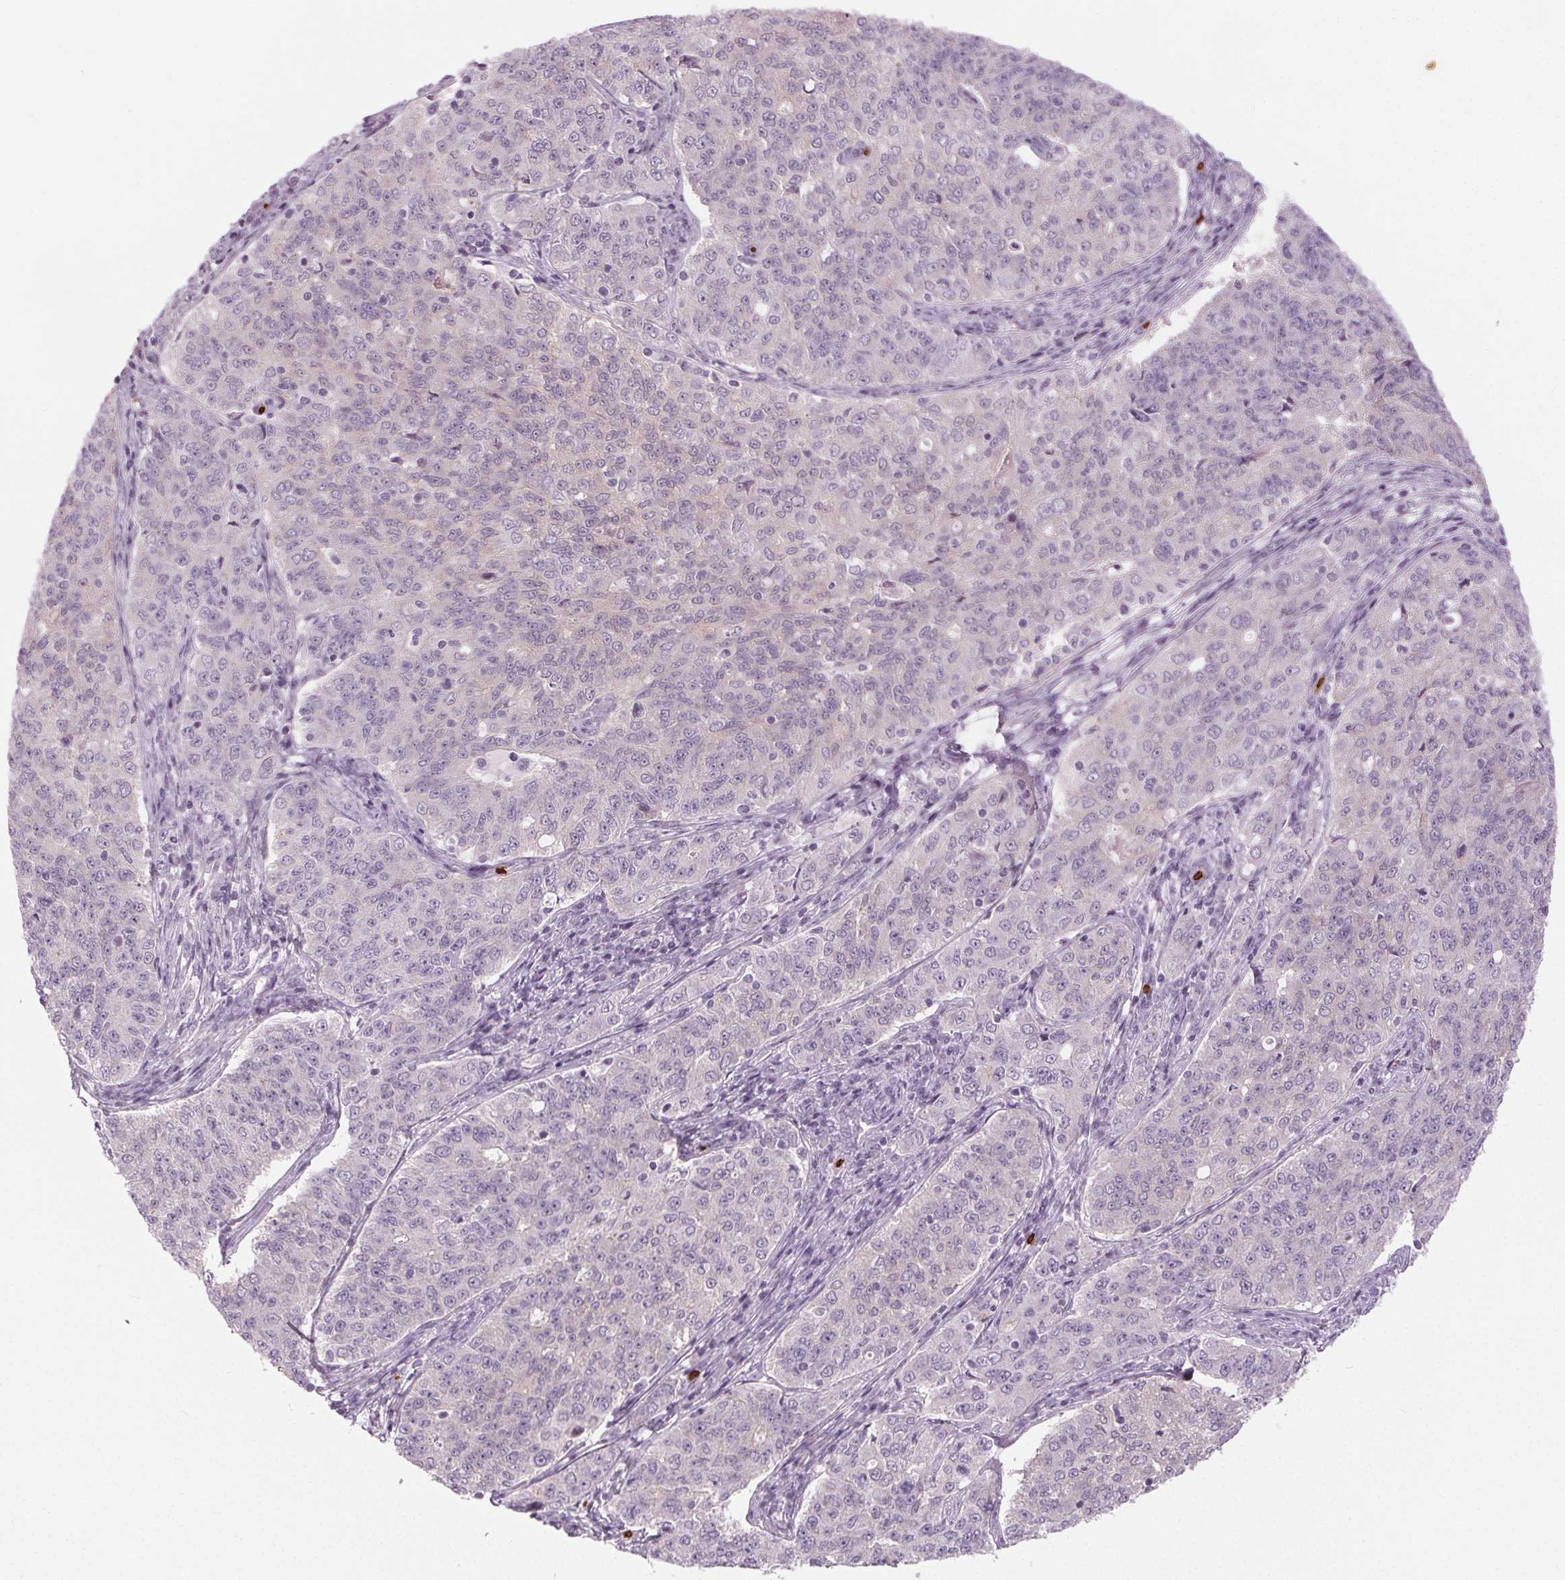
{"staining": {"intensity": "negative", "quantity": "none", "location": "none"}, "tissue": "endometrial cancer", "cell_type": "Tumor cells", "image_type": "cancer", "snomed": [{"axis": "morphology", "description": "Adenocarcinoma, NOS"}, {"axis": "topography", "description": "Endometrium"}], "caption": "Endometrial cancer (adenocarcinoma) was stained to show a protein in brown. There is no significant expression in tumor cells.", "gene": "SLC4A1", "patient": {"sex": "female", "age": 43}}